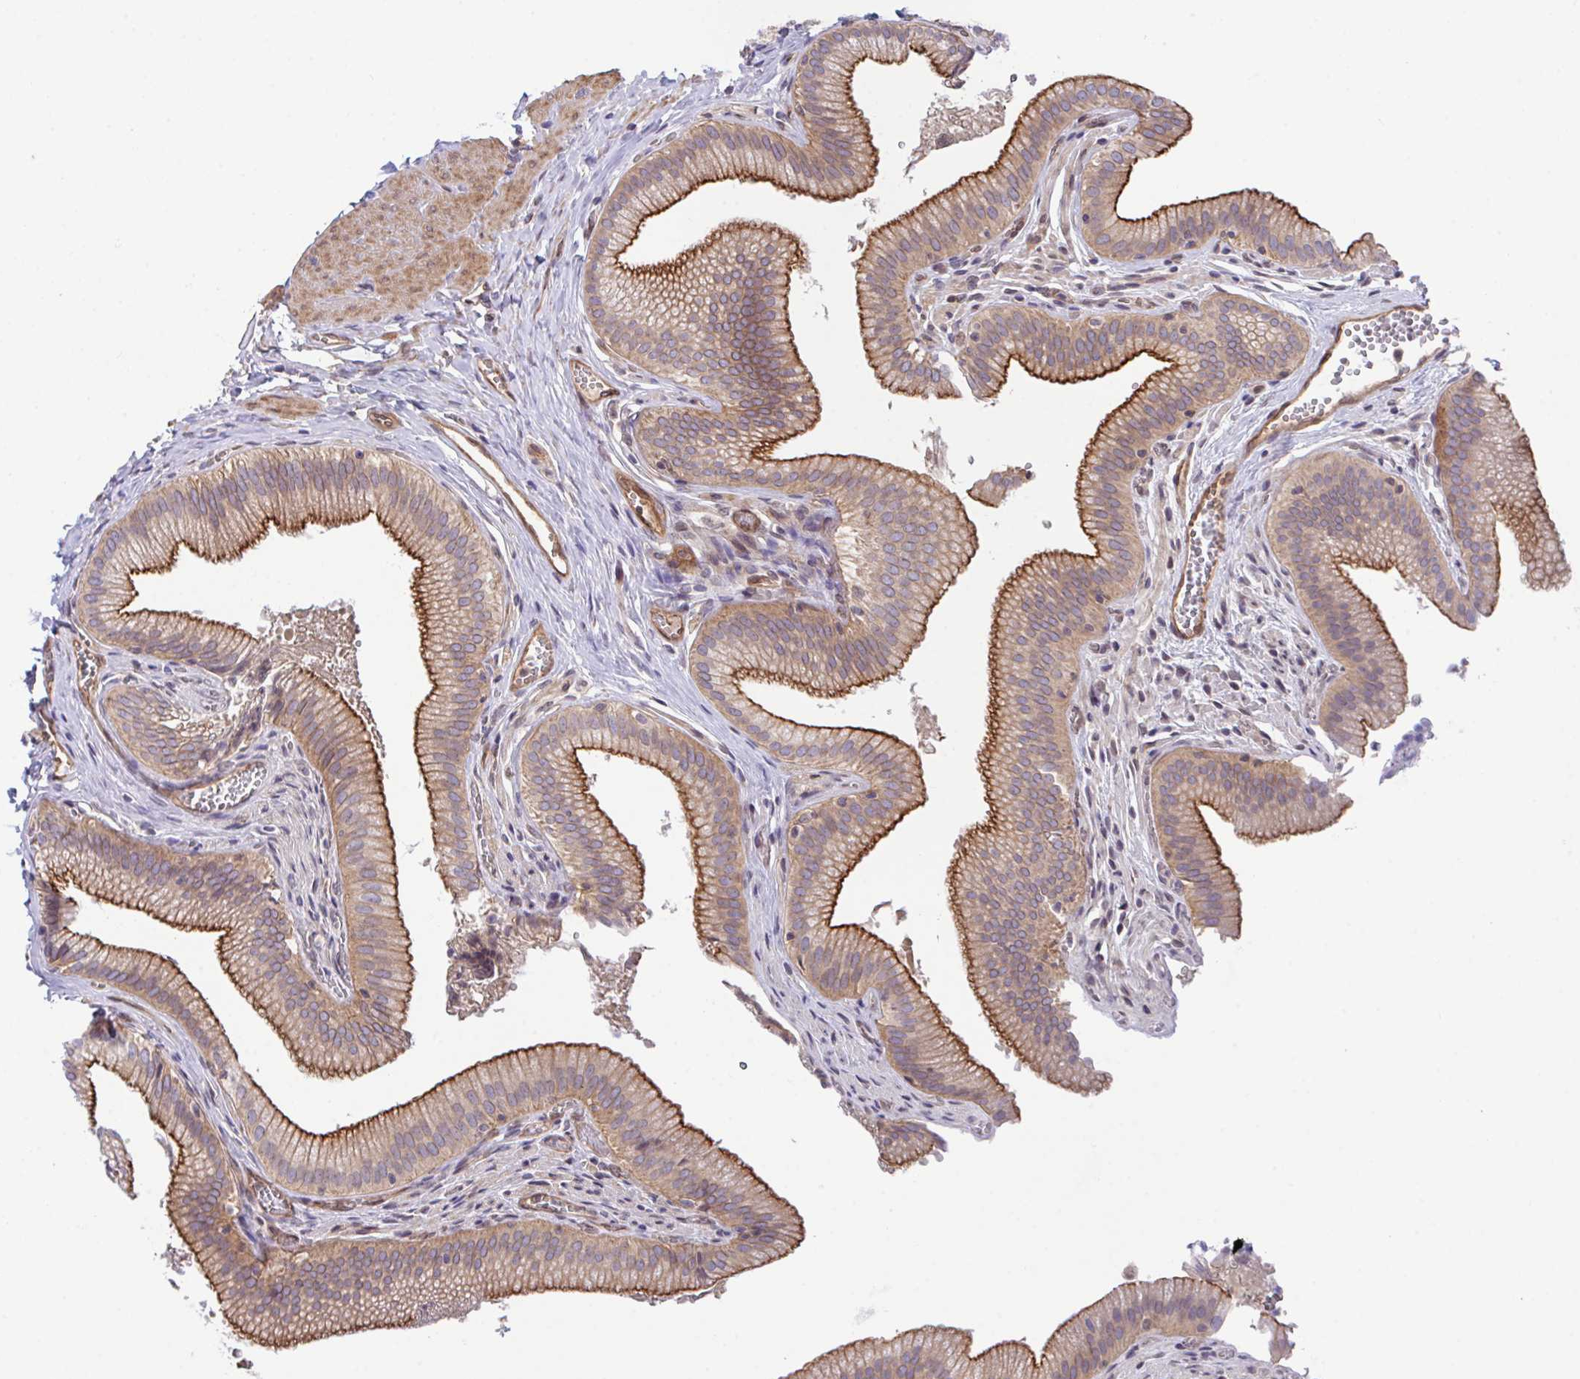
{"staining": {"intensity": "strong", "quantity": "25%-75%", "location": "cytoplasmic/membranous"}, "tissue": "gallbladder", "cell_type": "Glandular cells", "image_type": "normal", "snomed": [{"axis": "morphology", "description": "Normal tissue, NOS"}, {"axis": "topography", "description": "Gallbladder"}, {"axis": "topography", "description": "Peripheral nerve tissue"}], "caption": "Gallbladder stained with DAB immunohistochemistry shows high levels of strong cytoplasmic/membranous expression in approximately 25%-75% of glandular cells. (DAB IHC, brown staining for protein, blue staining for nuclei).", "gene": "ZBED3", "patient": {"sex": "male", "age": 17}}